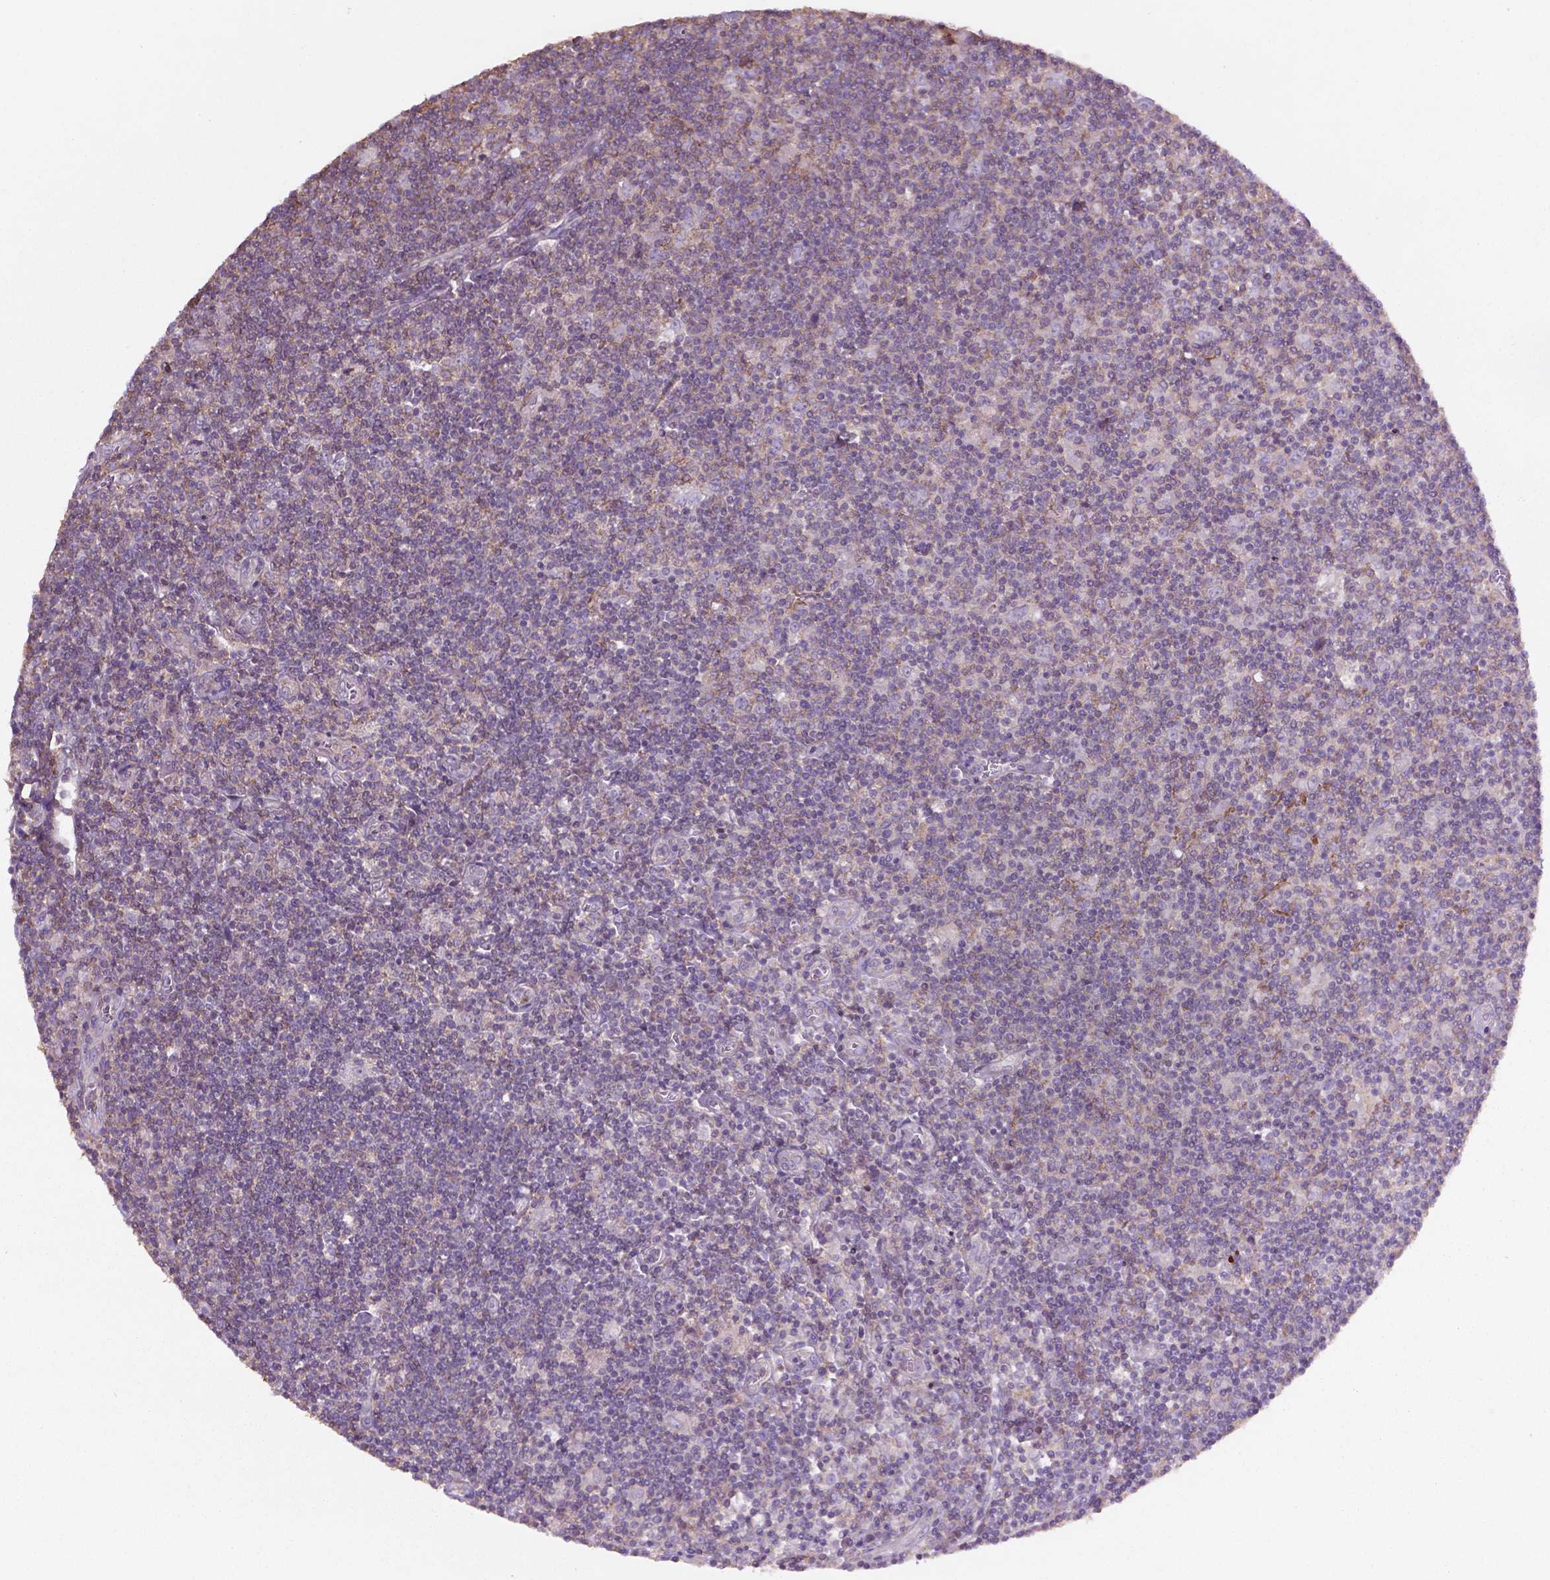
{"staining": {"intensity": "negative", "quantity": "none", "location": "none"}, "tissue": "lymphoma", "cell_type": "Tumor cells", "image_type": "cancer", "snomed": [{"axis": "morphology", "description": "Hodgkin's disease, NOS"}, {"axis": "topography", "description": "Lymph node"}], "caption": "An image of human Hodgkin's disease is negative for staining in tumor cells.", "gene": "BMP4", "patient": {"sex": "male", "age": 40}}